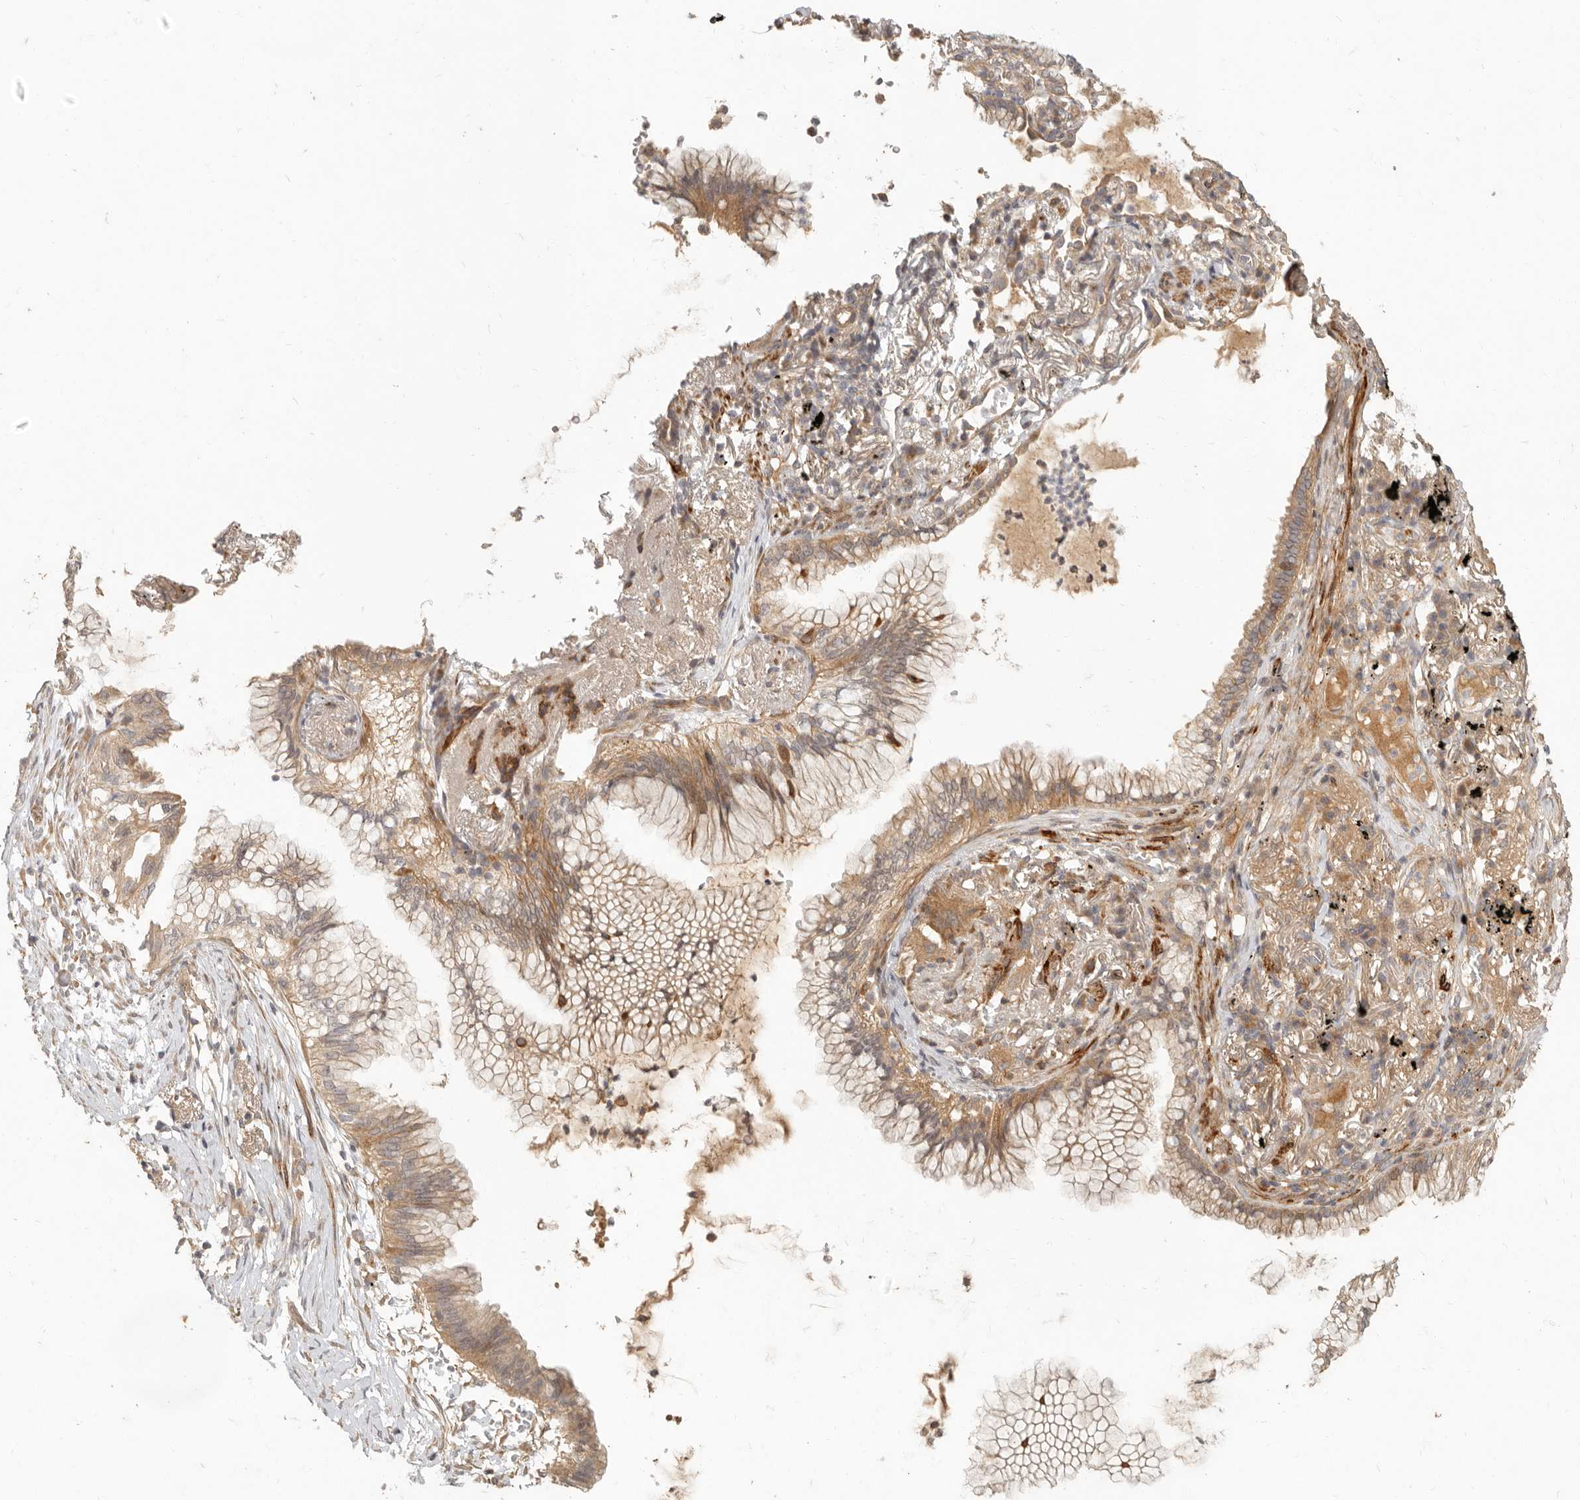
{"staining": {"intensity": "moderate", "quantity": ">75%", "location": "cytoplasmic/membranous"}, "tissue": "lung cancer", "cell_type": "Tumor cells", "image_type": "cancer", "snomed": [{"axis": "morphology", "description": "Adenocarcinoma, NOS"}, {"axis": "topography", "description": "Lung"}], "caption": "Human lung cancer (adenocarcinoma) stained for a protein (brown) reveals moderate cytoplasmic/membranous positive positivity in about >75% of tumor cells.", "gene": "VIPR1", "patient": {"sex": "female", "age": 70}}